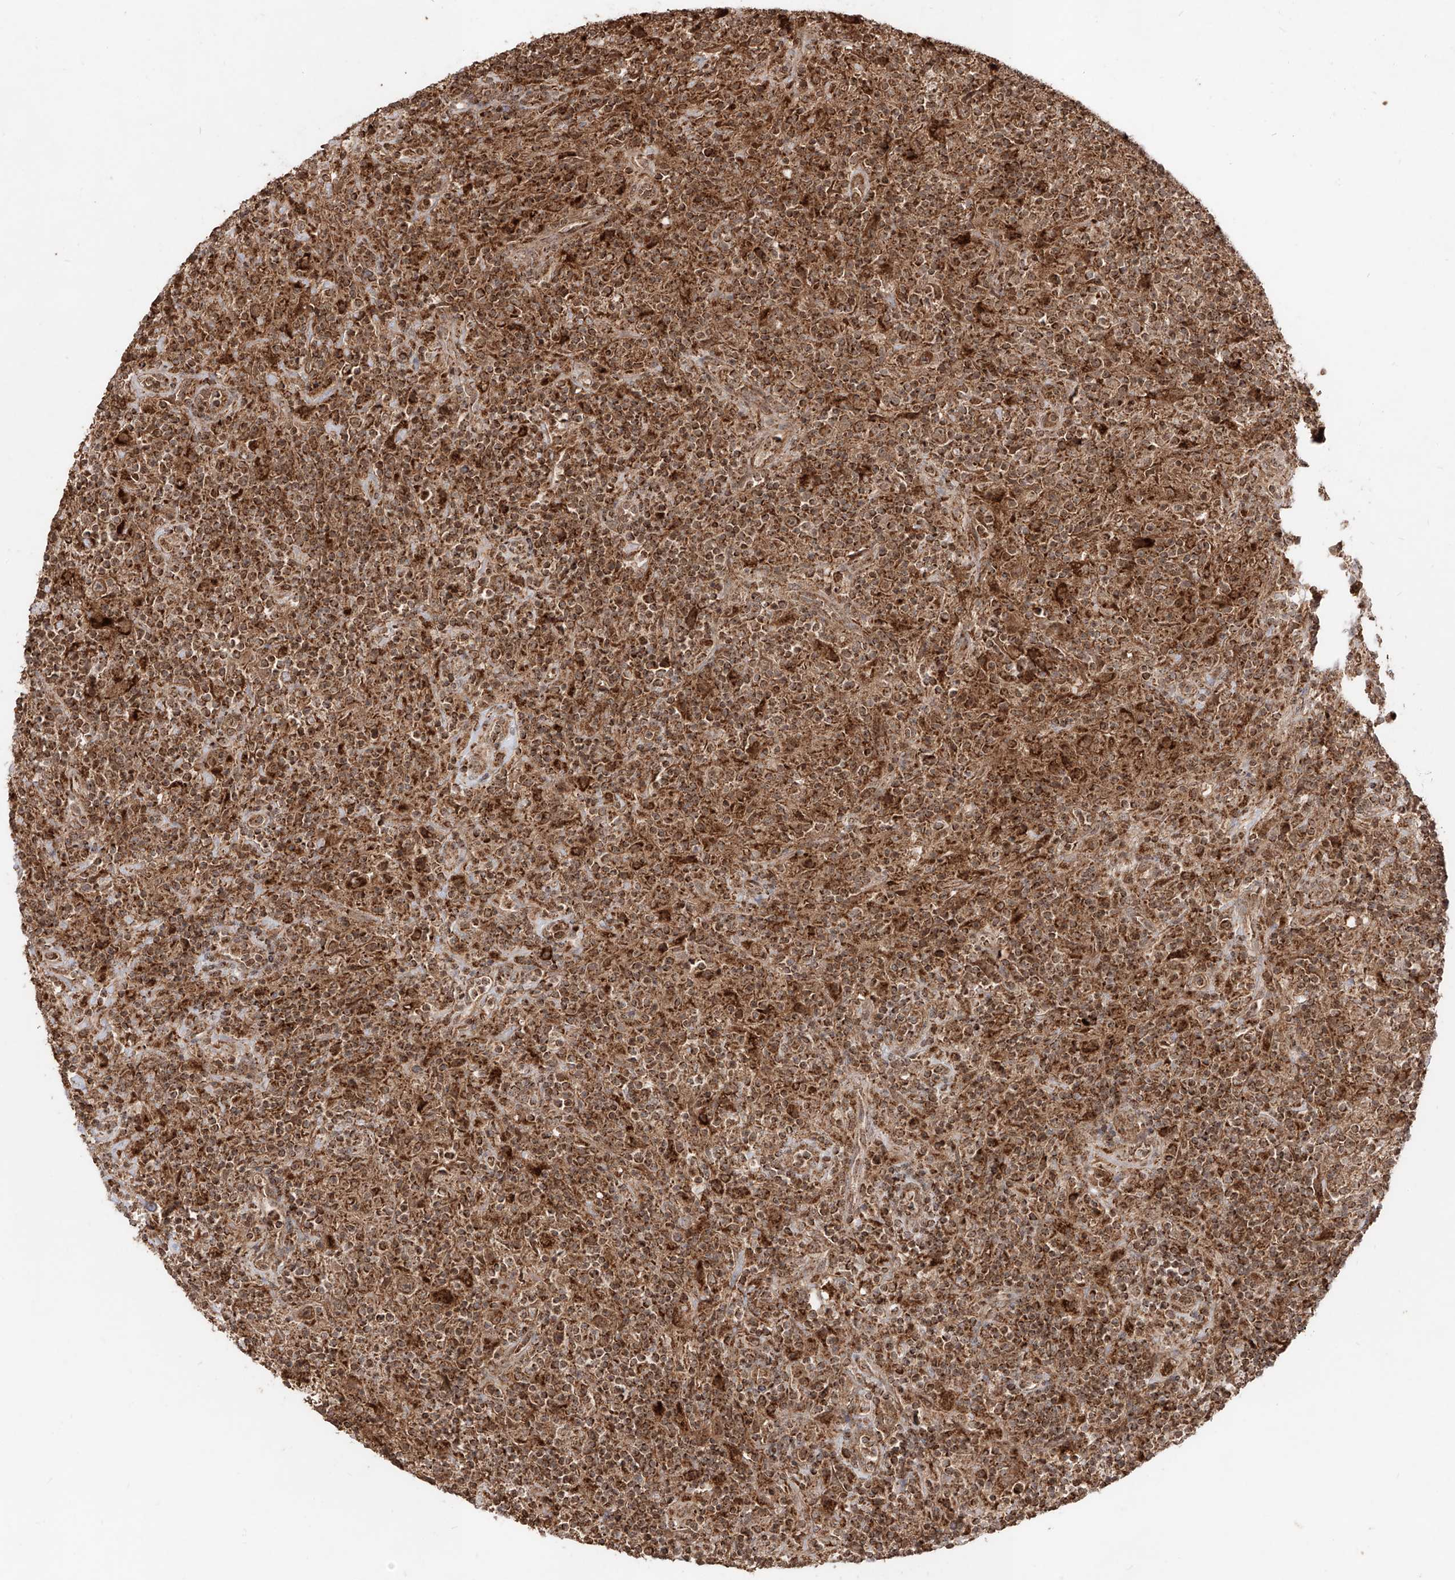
{"staining": {"intensity": "moderate", "quantity": ">75%", "location": "cytoplasmic/membranous"}, "tissue": "lymphoma", "cell_type": "Tumor cells", "image_type": "cancer", "snomed": [{"axis": "morphology", "description": "Hodgkin's disease, NOS"}, {"axis": "topography", "description": "Lymph node"}], "caption": "Immunohistochemical staining of lymphoma demonstrates medium levels of moderate cytoplasmic/membranous expression in about >75% of tumor cells.", "gene": "AIM2", "patient": {"sex": "male", "age": 70}}